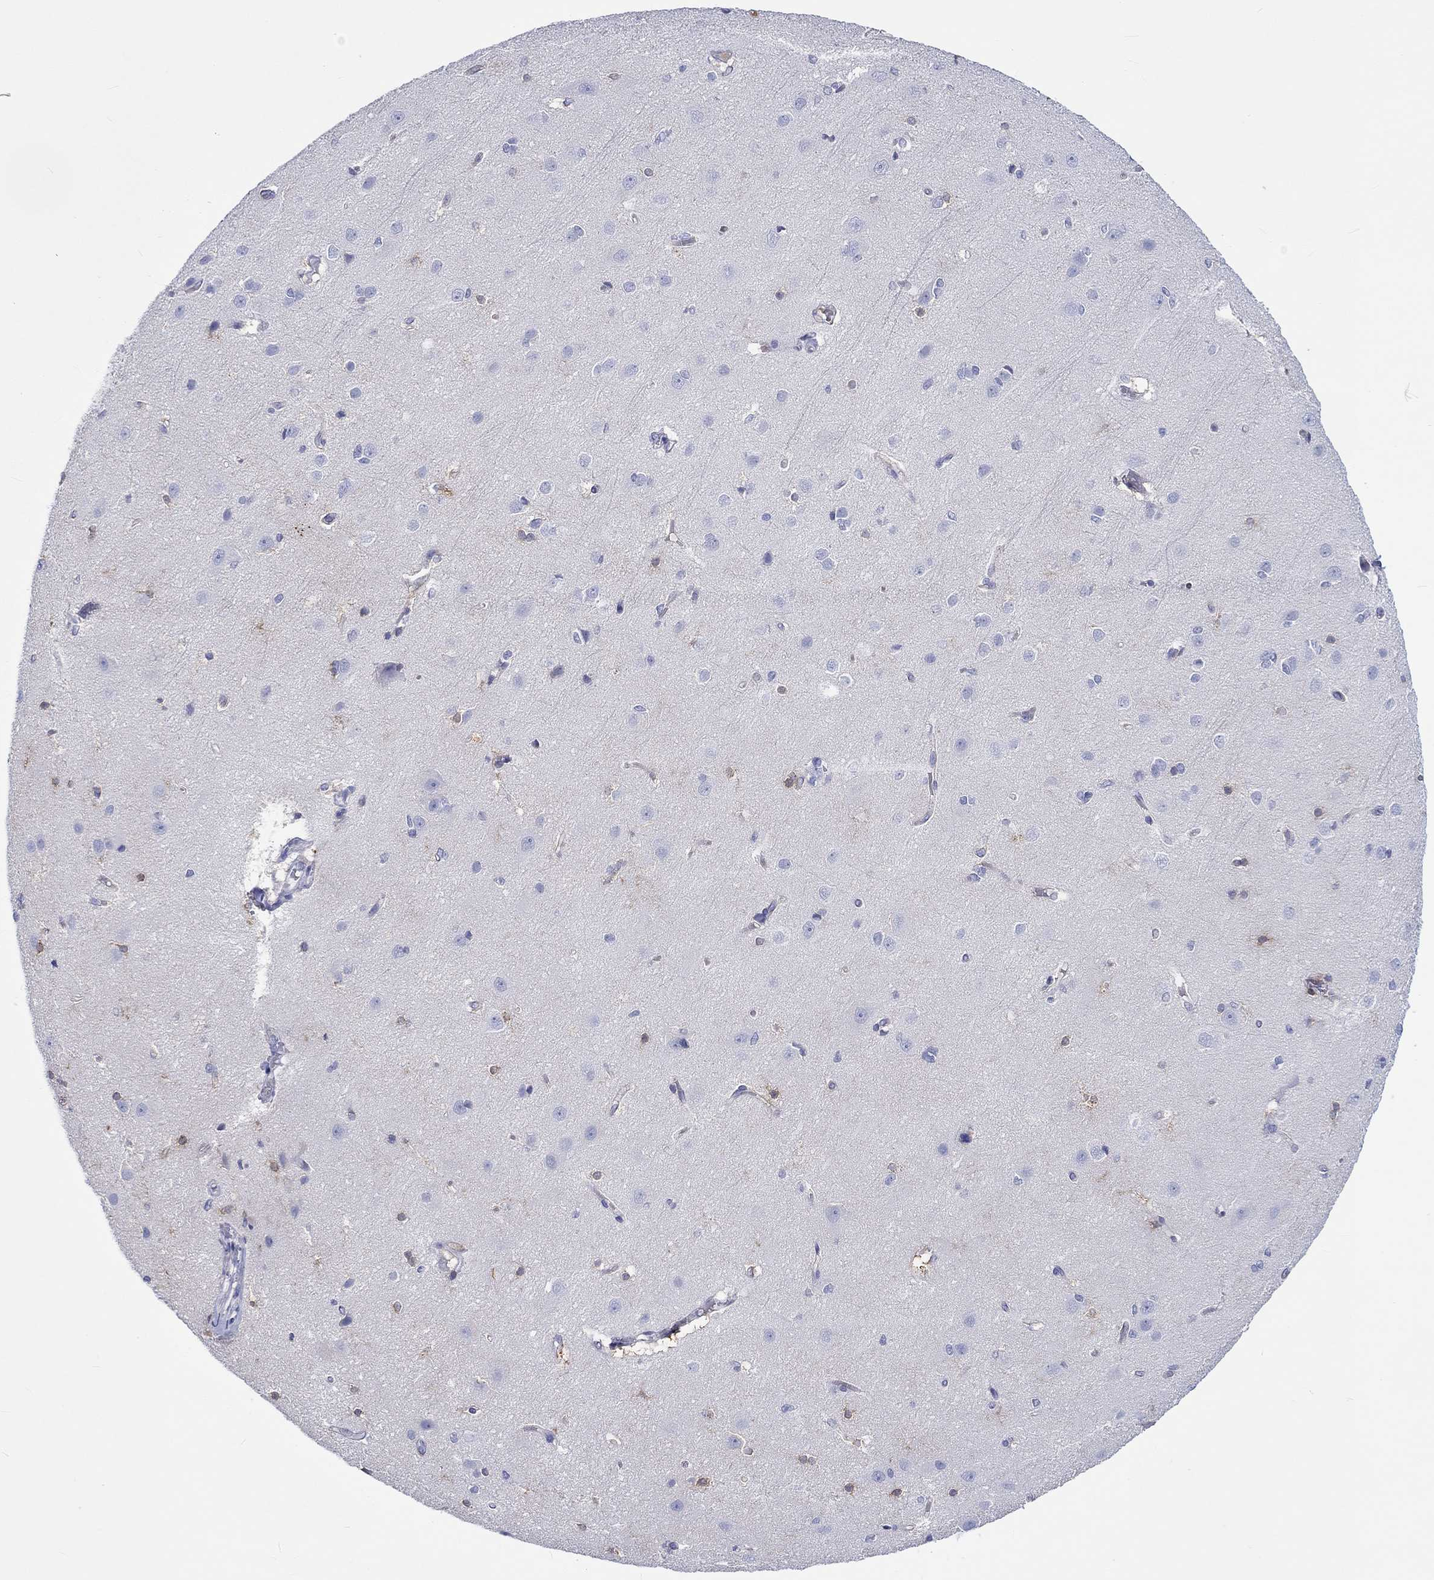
{"staining": {"intensity": "negative", "quantity": "none", "location": "none"}, "tissue": "cerebral cortex", "cell_type": "Endothelial cells", "image_type": "normal", "snomed": [{"axis": "morphology", "description": "Normal tissue, NOS"}, {"axis": "topography", "description": "Cerebral cortex"}], "caption": "A high-resolution micrograph shows immunohistochemistry staining of normal cerebral cortex, which demonstrates no significant expression in endothelial cells.", "gene": "CDY1B", "patient": {"sex": "male", "age": 37}}